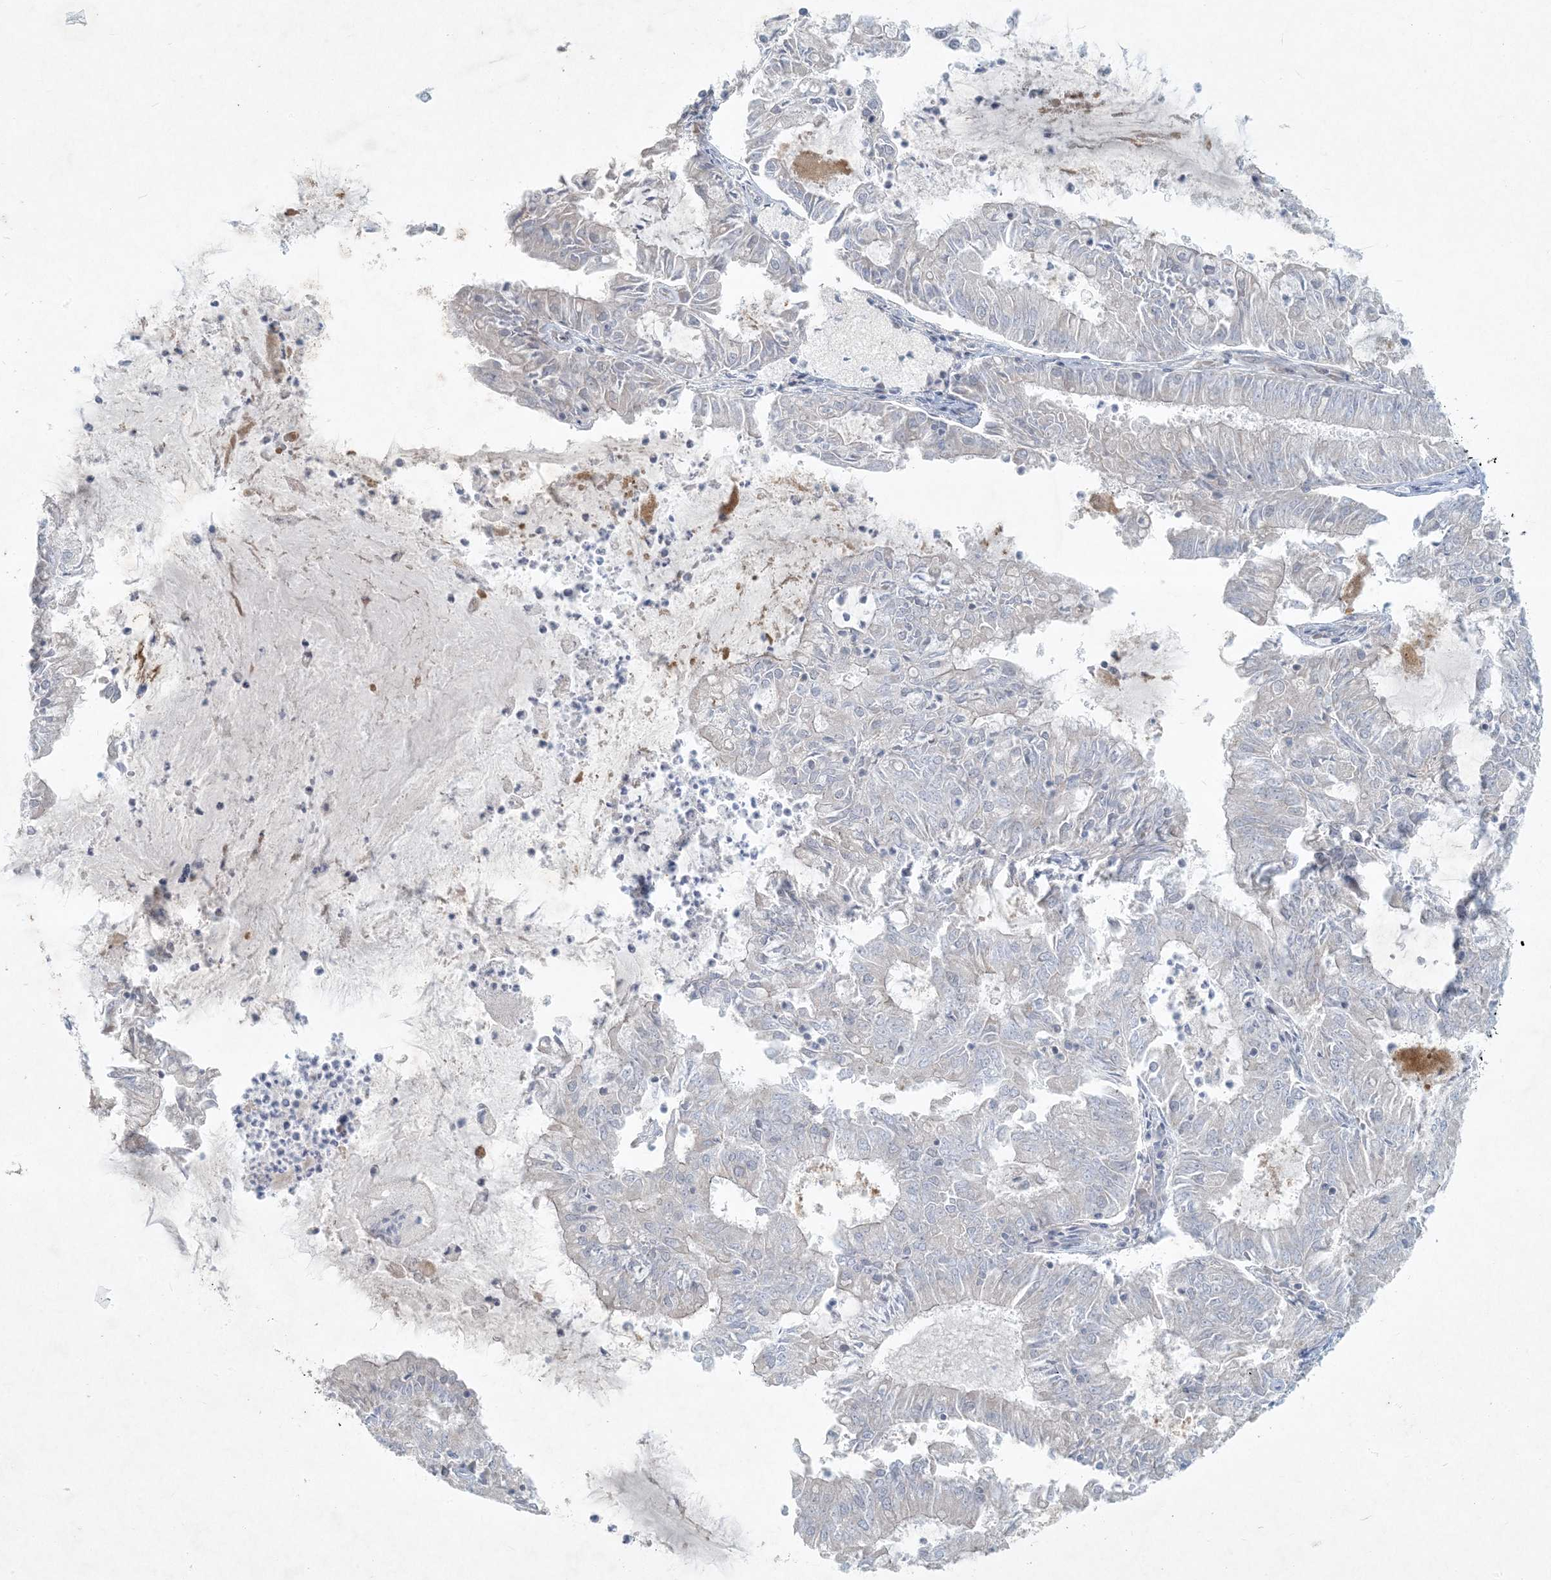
{"staining": {"intensity": "negative", "quantity": "none", "location": "none"}, "tissue": "endometrial cancer", "cell_type": "Tumor cells", "image_type": "cancer", "snomed": [{"axis": "morphology", "description": "Adenocarcinoma, NOS"}, {"axis": "topography", "description": "Endometrium"}], "caption": "DAB immunohistochemical staining of adenocarcinoma (endometrial) exhibits no significant staining in tumor cells. (Immunohistochemistry (ihc), brightfield microscopy, high magnification).", "gene": "BCORL1", "patient": {"sex": "female", "age": 57}}